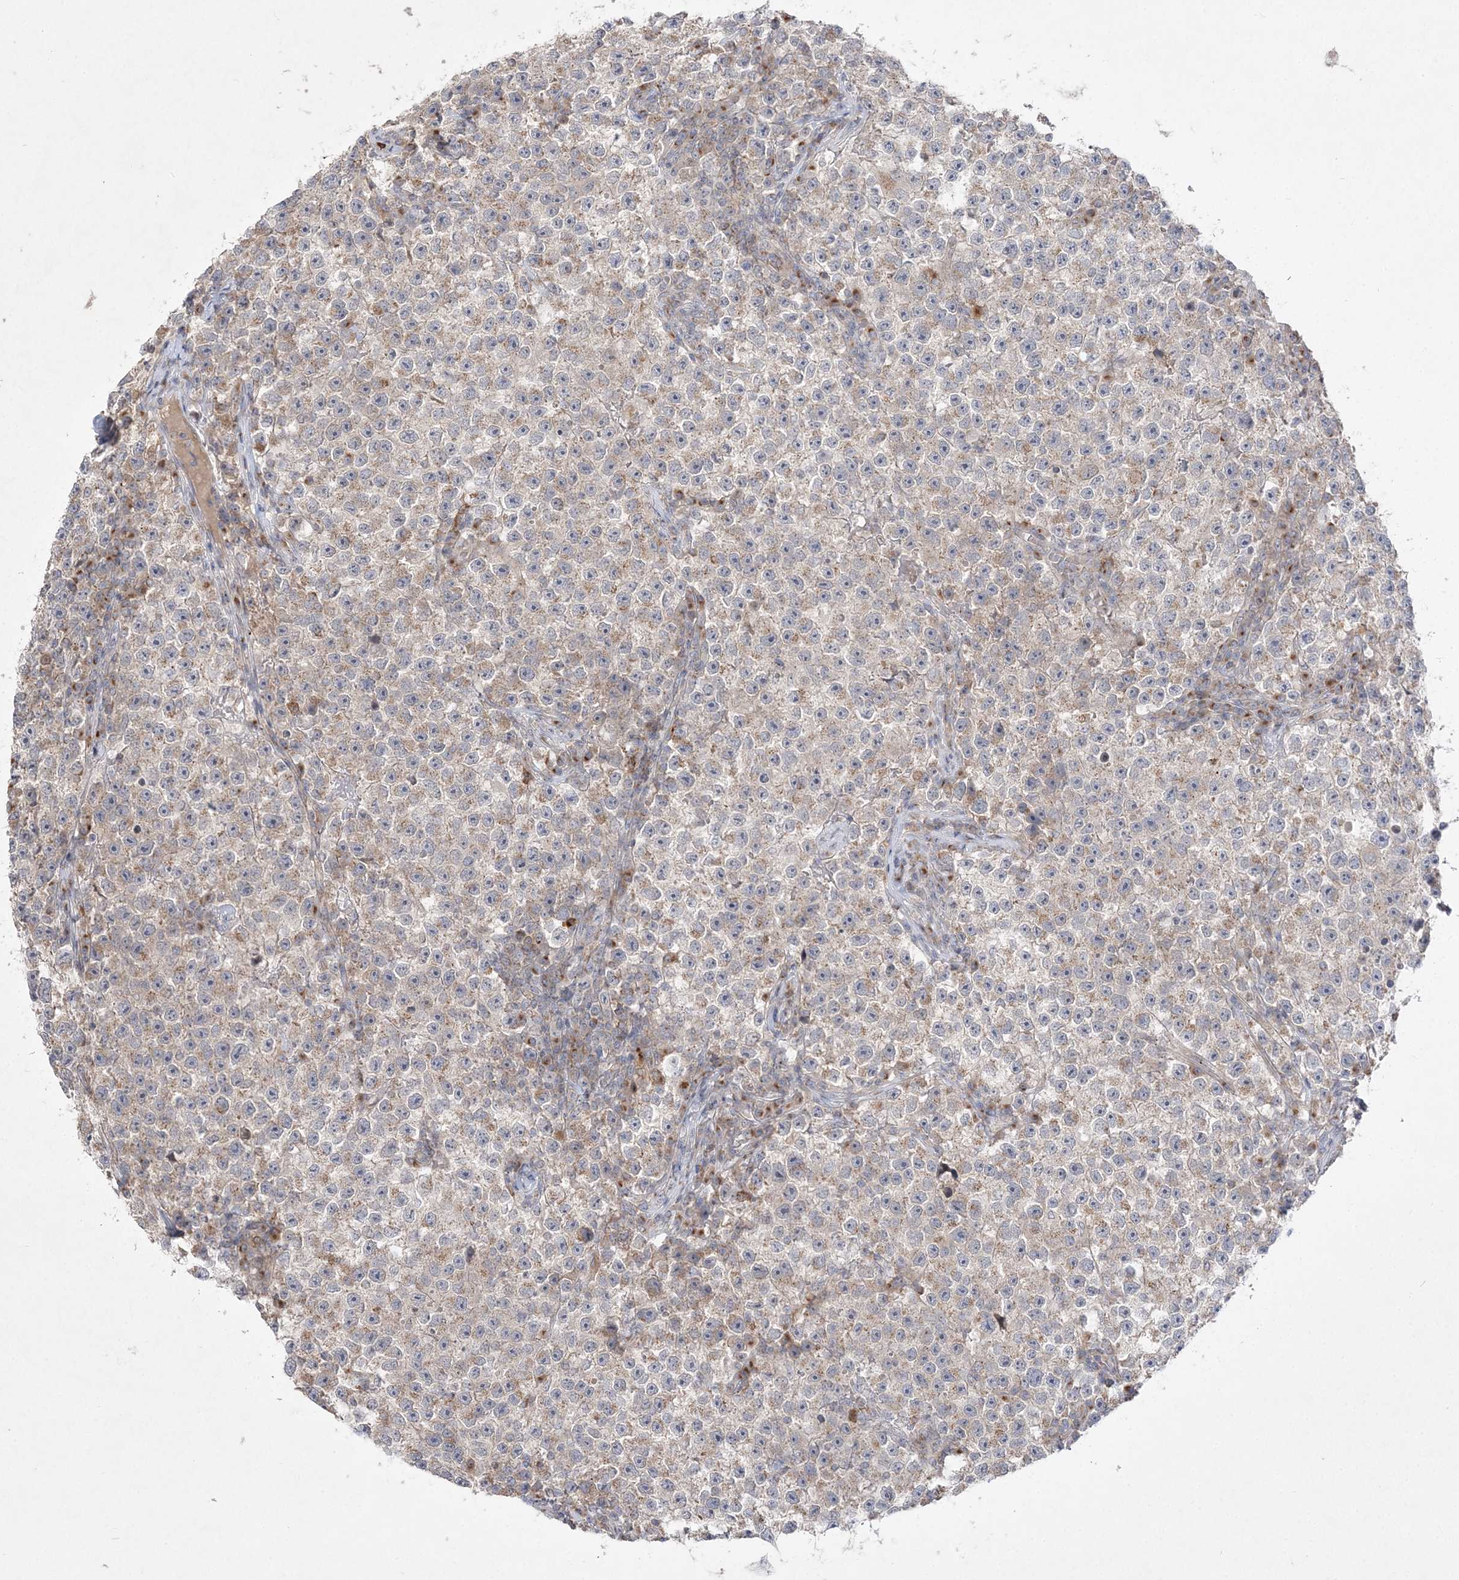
{"staining": {"intensity": "weak", "quantity": "25%-75%", "location": "cytoplasmic/membranous"}, "tissue": "testis cancer", "cell_type": "Tumor cells", "image_type": "cancer", "snomed": [{"axis": "morphology", "description": "Seminoma, NOS"}, {"axis": "topography", "description": "Testis"}], "caption": "Immunohistochemistry micrograph of seminoma (testis) stained for a protein (brown), which displays low levels of weak cytoplasmic/membranous expression in approximately 25%-75% of tumor cells.", "gene": "CLNK", "patient": {"sex": "male", "age": 22}}